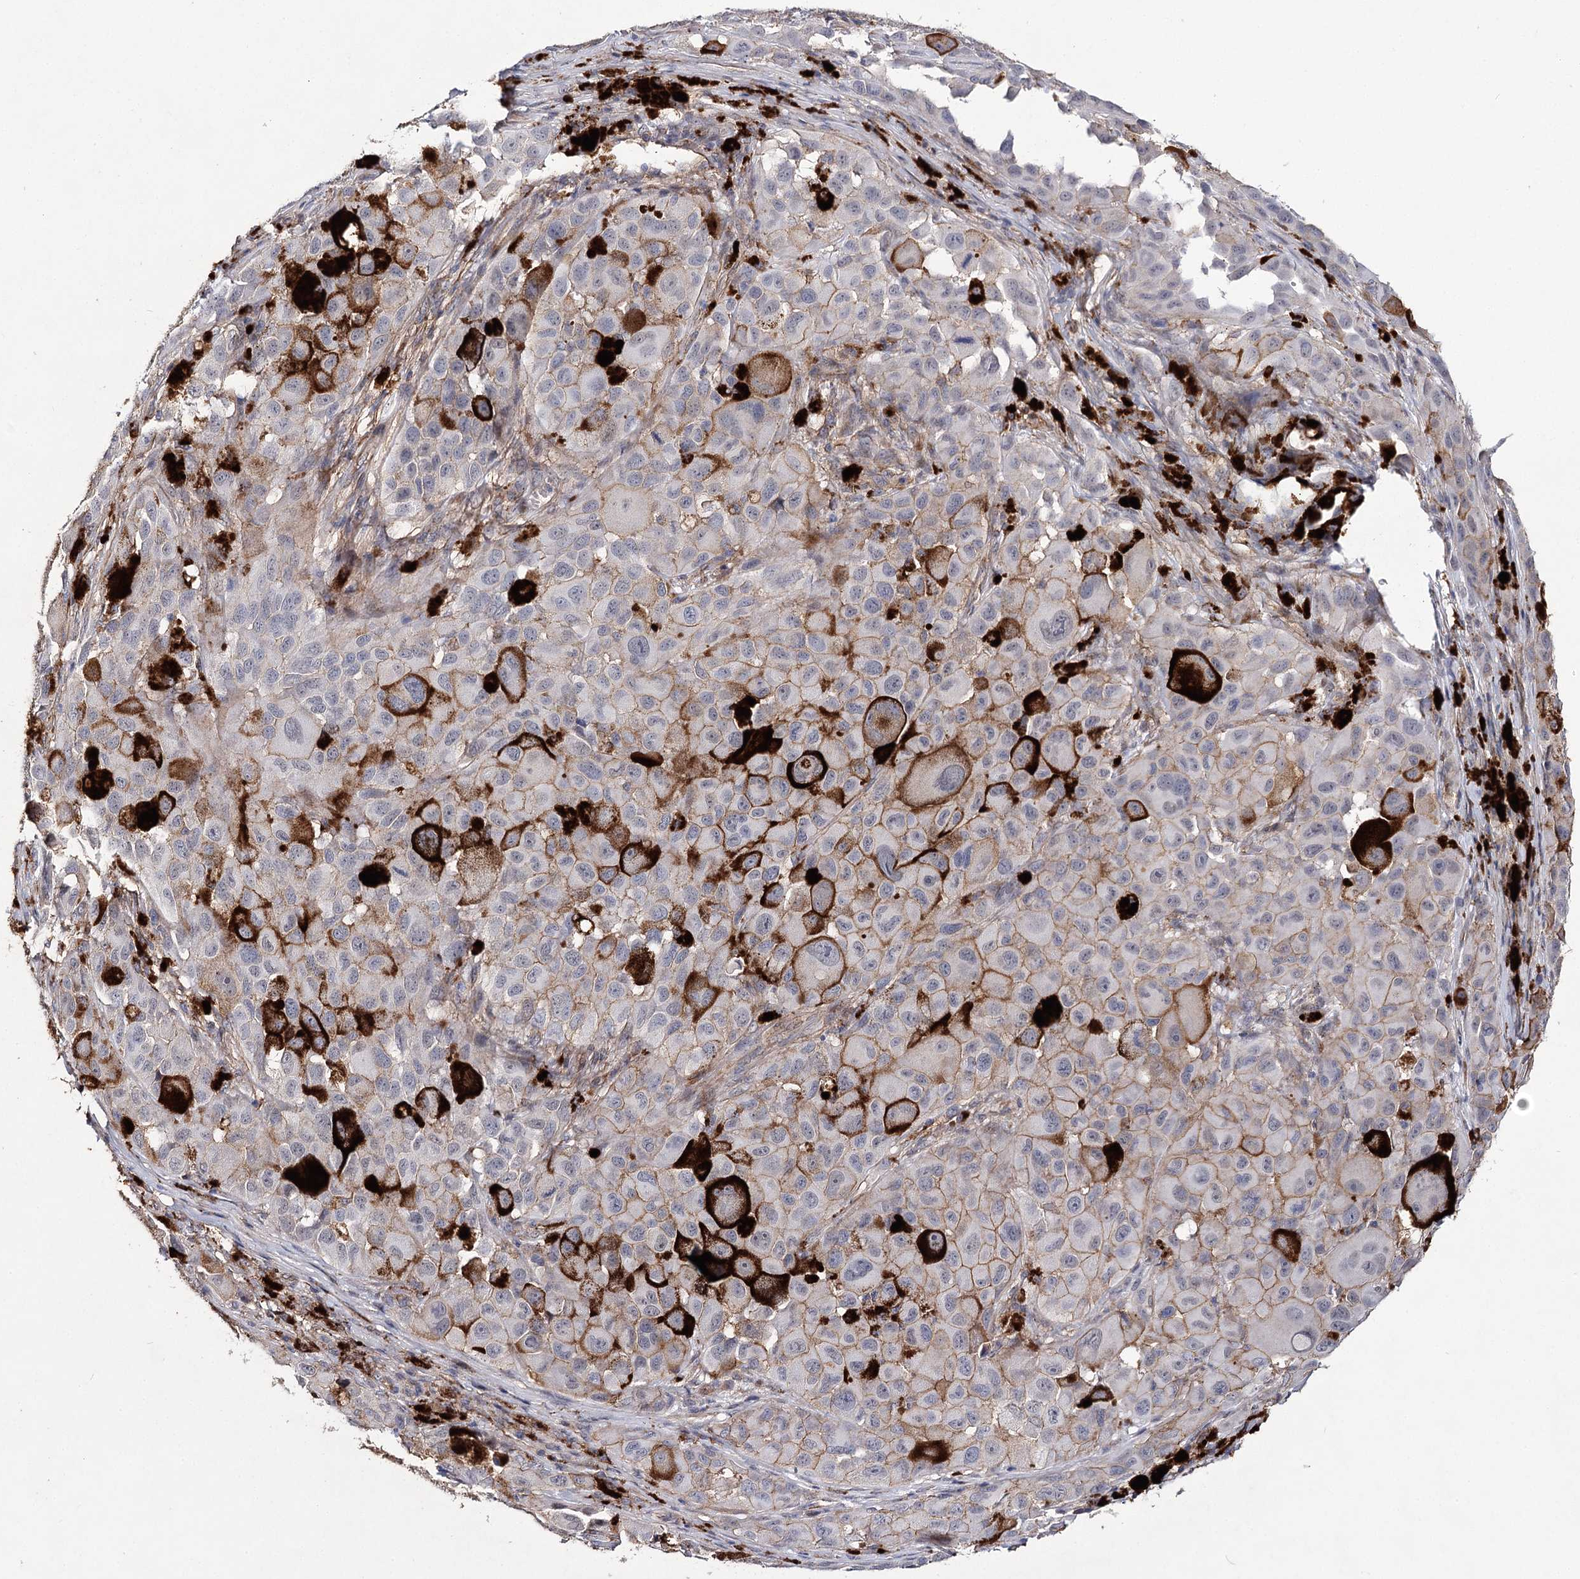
{"staining": {"intensity": "moderate", "quantity": "<25%", "location": "cytoplasmic/membranous"}, "tissue": "melanoma", "cell_type": "Tumor cells", "image_type": "cancer", "snomed": [{"axis": "morphology", "description": "Malignant melanoma, NOS"}, {"axis": "topography", "description": "Skin"}], "caption": "Immunohistochemistry (IHC) staining of melanoma, which reveals low levels of moderate cytoplasmic/membranous staining in about <25% of tumor cells indicating moderate cytoplasmic/membranous protein staining. The staining was performed using DAB (brown) for protein detection and nuclei were counterstained in hematoxylin (blue).", "gene": "TMEM218", "patient": {"sex": "male", "age": 96}}